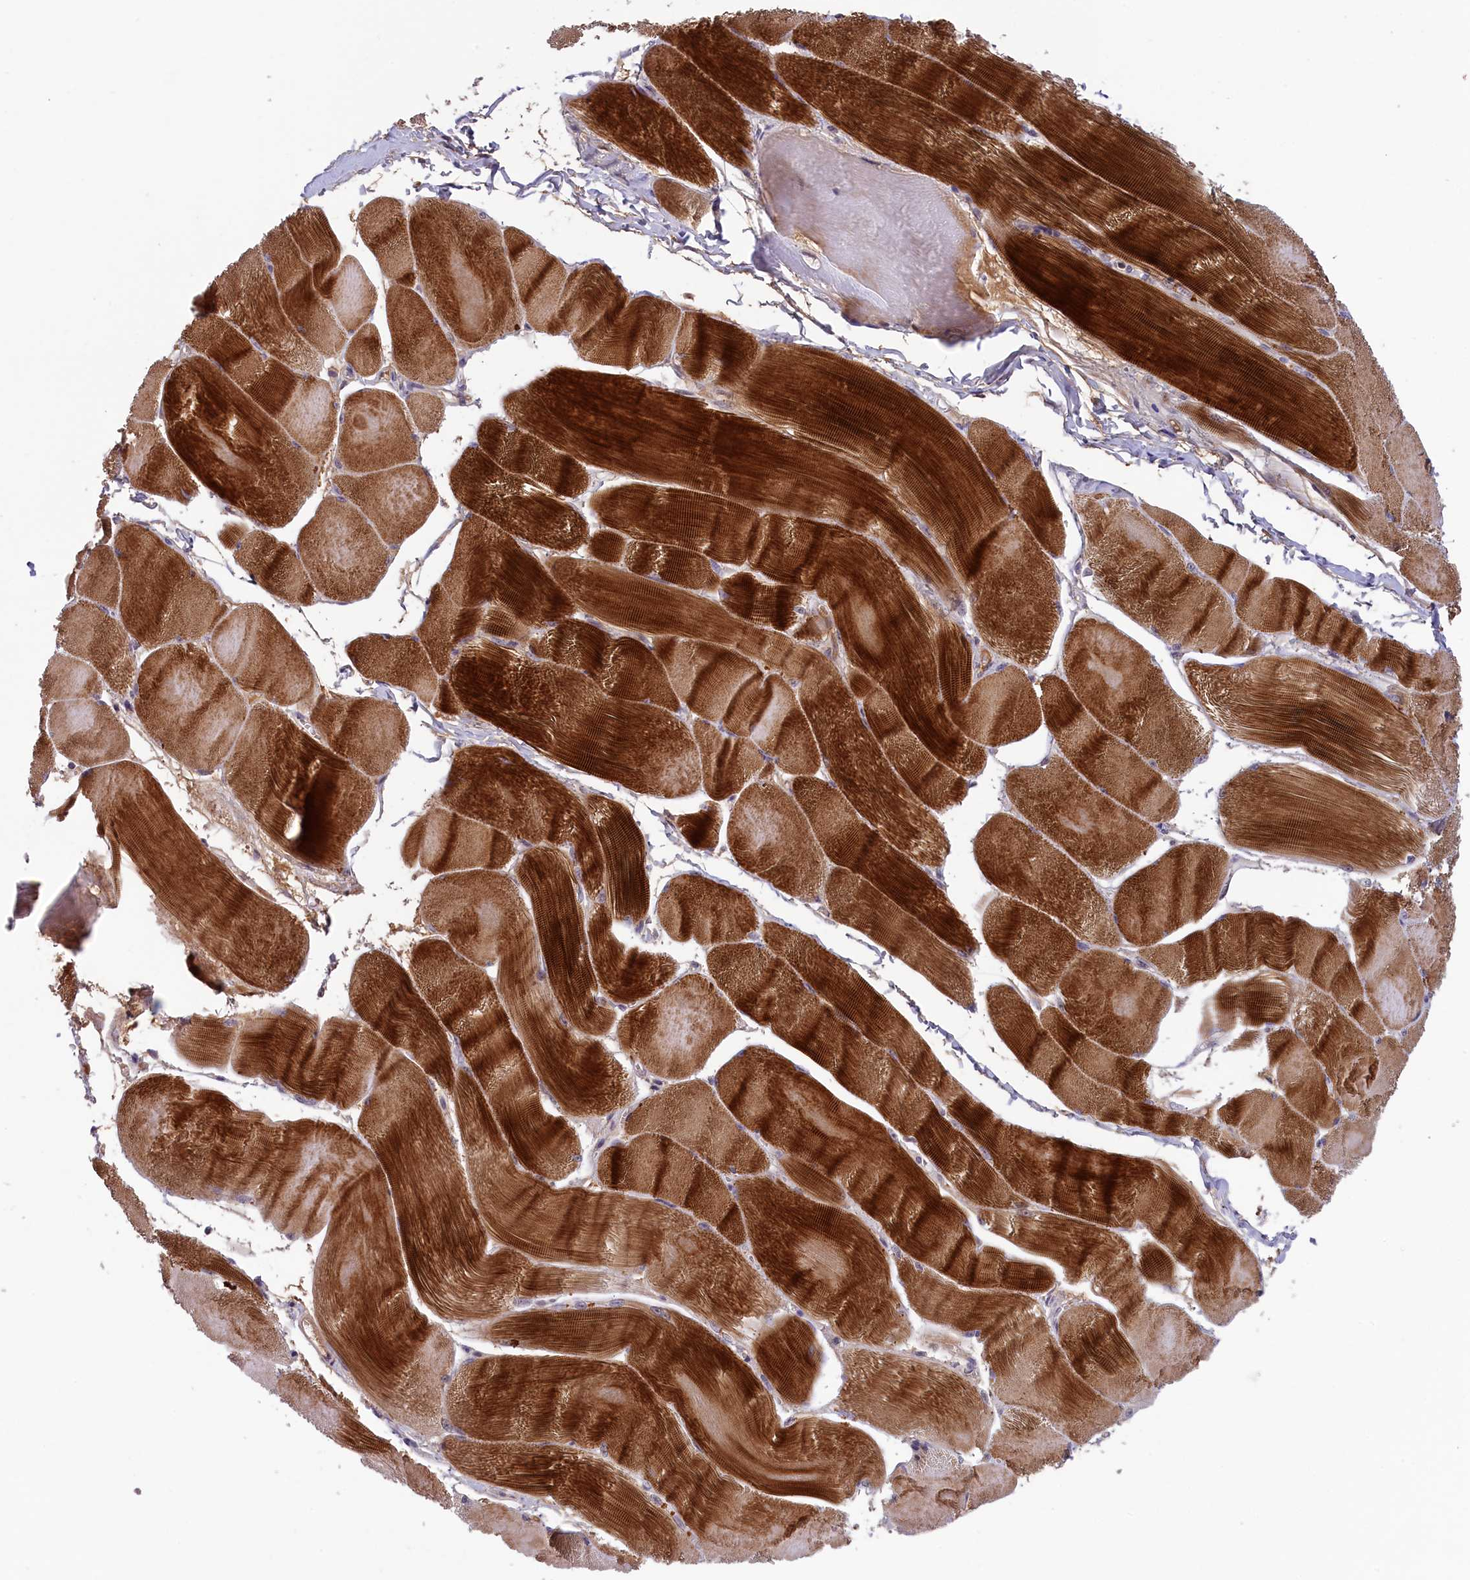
{"staining": {"intensity": "strong", "quantity": ">75%", "location": "cytoplasmic/membranous"}, "tissue": "skeletal muscle", "cell_type": "Myocytes", "image_type": "normal", "snomed": [{"axis": "morphology", "description": "Normal tissue, NOS"}, {"axis": "morphology", "description": "Basal cell carcinoma"}, {"axis": "topography", "description": "Skeletal muscle"}], "caption": "Human skeletal muscle stained for a protein (brown) exhibits strong cytoplasmic/membranous positive positivity in about >75% of myocytes.", "gene": "STYX", "patient": {"sex": "female", "age": 64}}